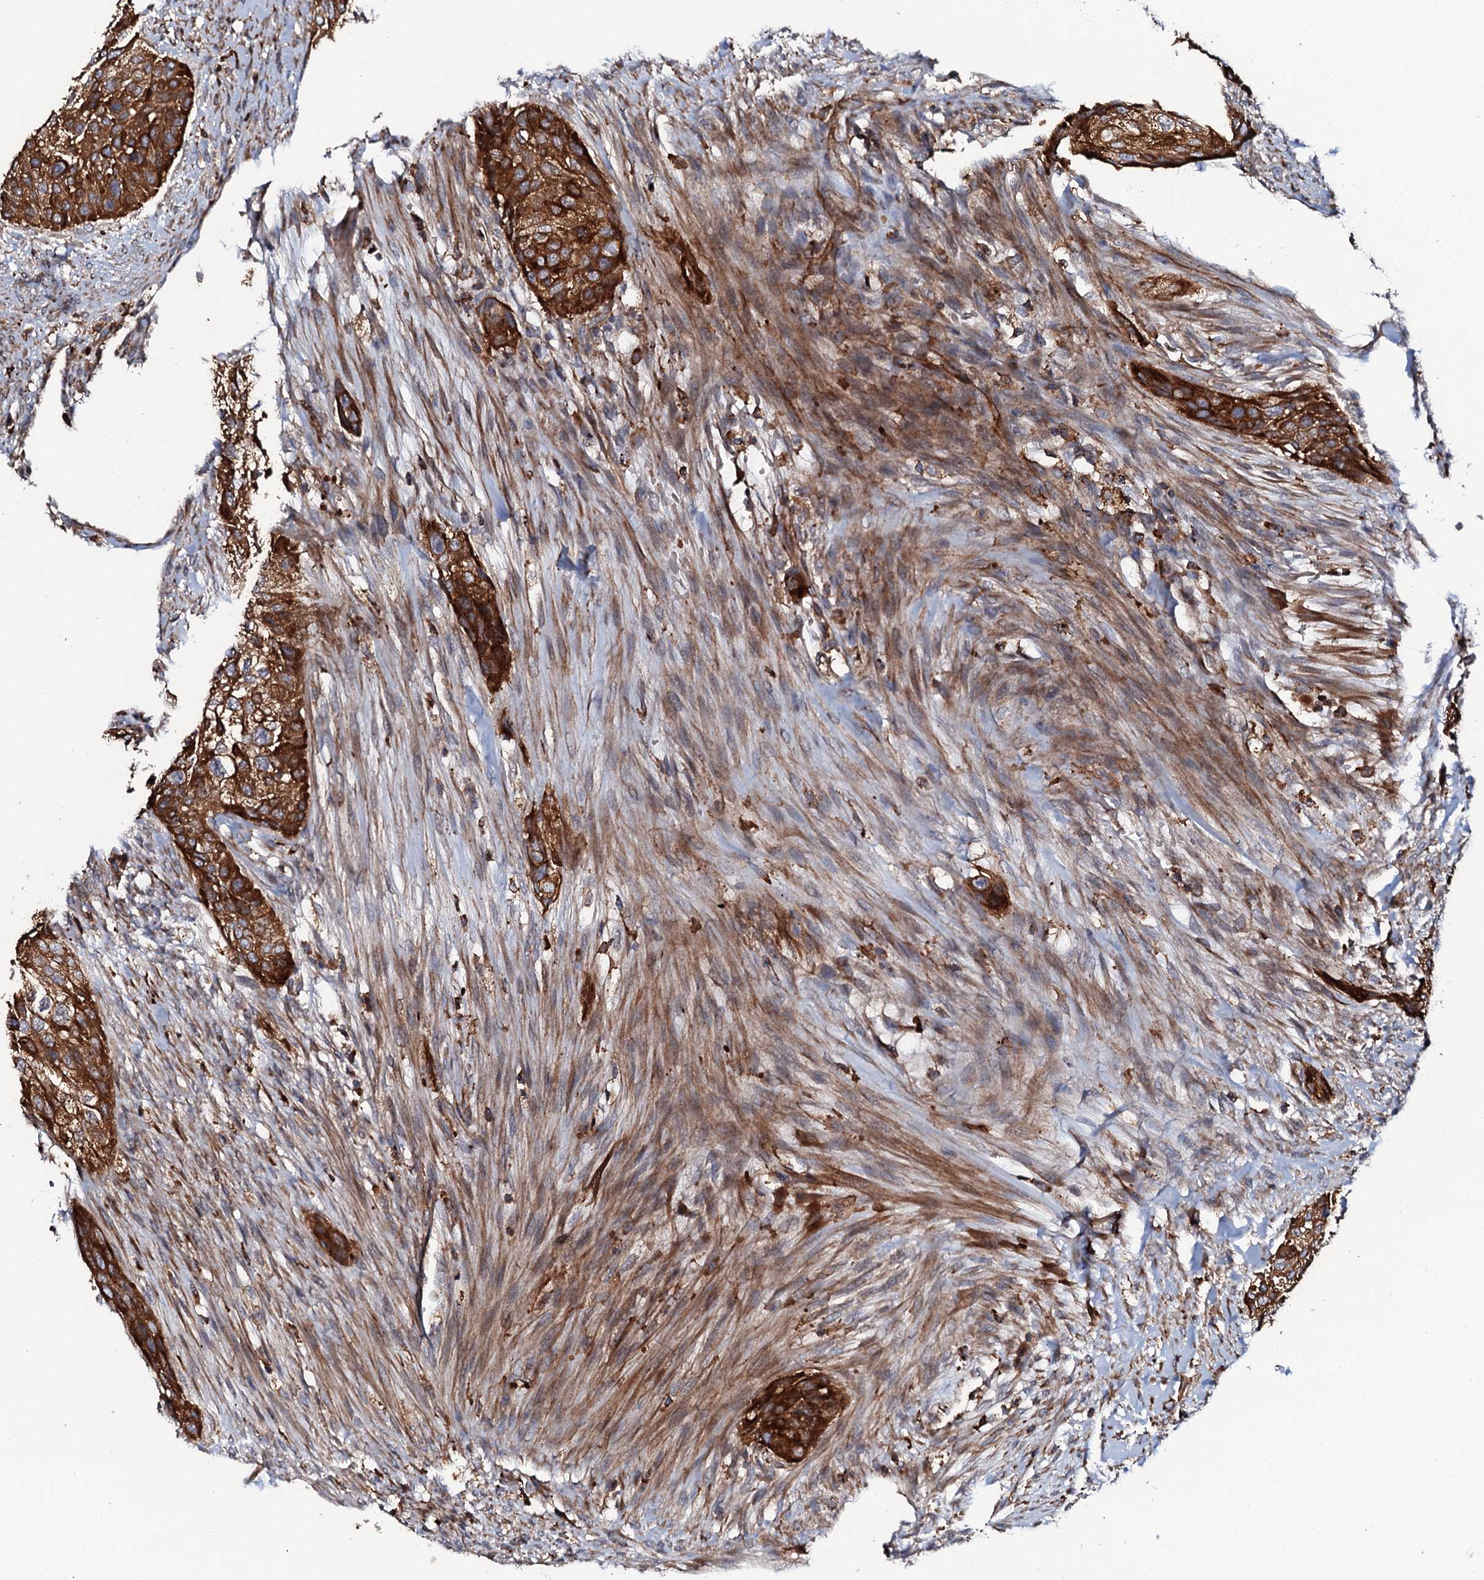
{"staining": {"intensity": "strong", "quantity": ">75%", "location": "cytoplasmic/membranous"}, "tissue": "urothelial cancer", "cell_type": "Tumor cells", "image_type": "cancer", "snomed": [{"axis": "morphology", "description": "Urothelial carcinoma, High grade"}, {"axis": "topography", "description": "Urinary bladder"}], "caption": "Human urothelial cancer stained for a protein (brown) demonstrates strong cytoplasmic/membranous positive positivity in approximately >75% of tumor cells.", "gene": "VAMP8", "patient": {"sex": "male", "age": 35}}